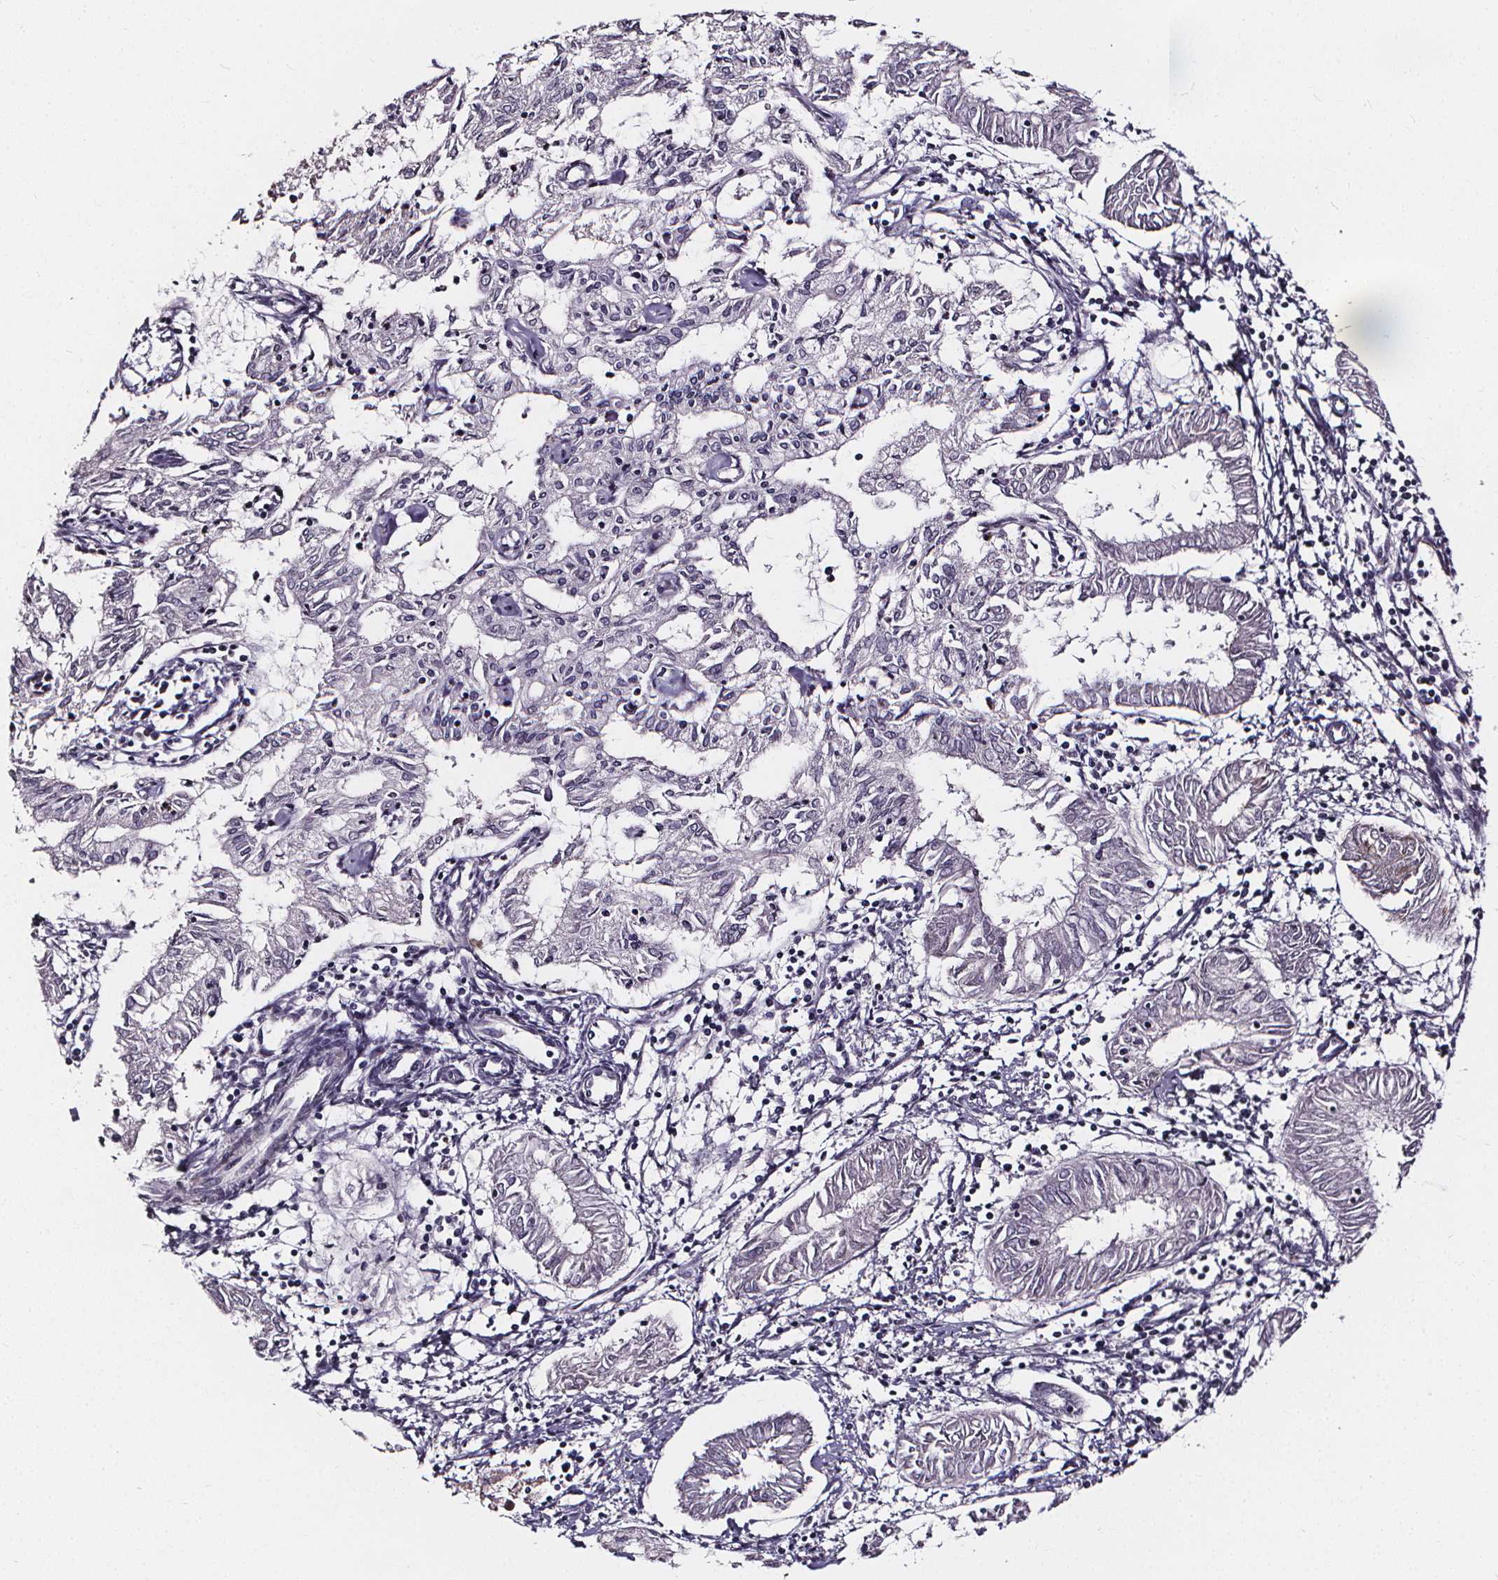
{"staining": {"intensity": "negative", "quantity": "none", "location": "none"}, "tissue": "endometrial cancer", "cell_type": "Tumor cells", "image_type": "cancer", "snomed": [{"axis": "morphology", "description": "Adenocarcinoma, NOS"}, {"axis": "topography", "description": "Endometrium"}], "caption": "This is a image of immunohistochemistry staining of adenocarcinoma (endometrial), which shows no positivity in tumor cells.", "gene": "AEBP1", "patient": {"sex": "female", "age": 68}}